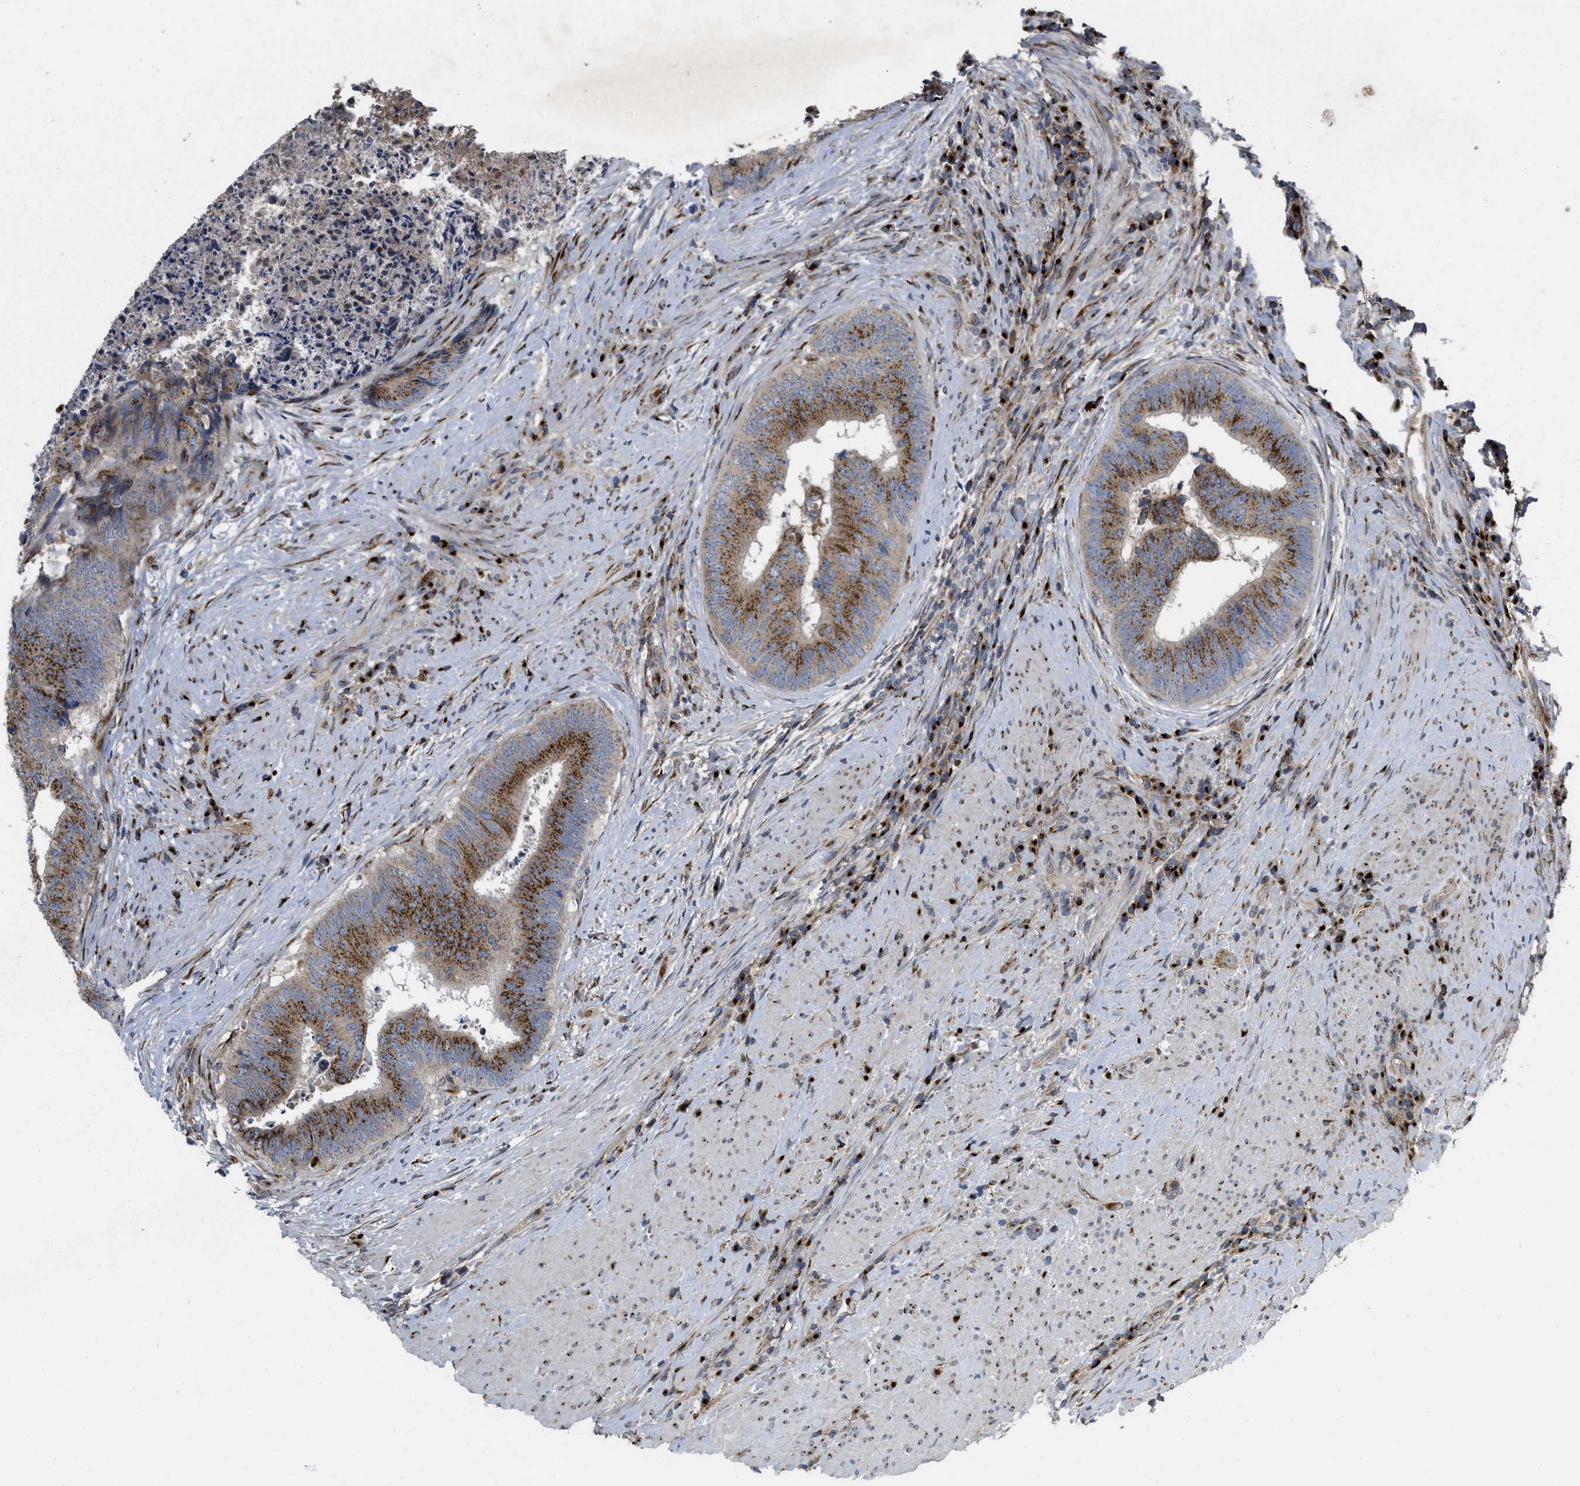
{"staining": {"intensity": "moderate", "quantity": ">75%", "location": "cytoplasmic/membranous"}, "tissue": "colorectal cancer", "cell_type": "Tumor cells", "image_type": "cancer", "snomed": [{"axis": "morphology", "description": "Adenocarcinoma, NOS"}, {"axis": "topography", "description": "Rectum"}], "caption": "Colorectal cancer stained with DAB immunohistochemistry (IHC) exhibits medium levels of moderate cytoplasmic/membranous positivity in about >75% of tumor cells.", "gene": "ZNF70", "patient": {"sex": "male", "age": 72}}